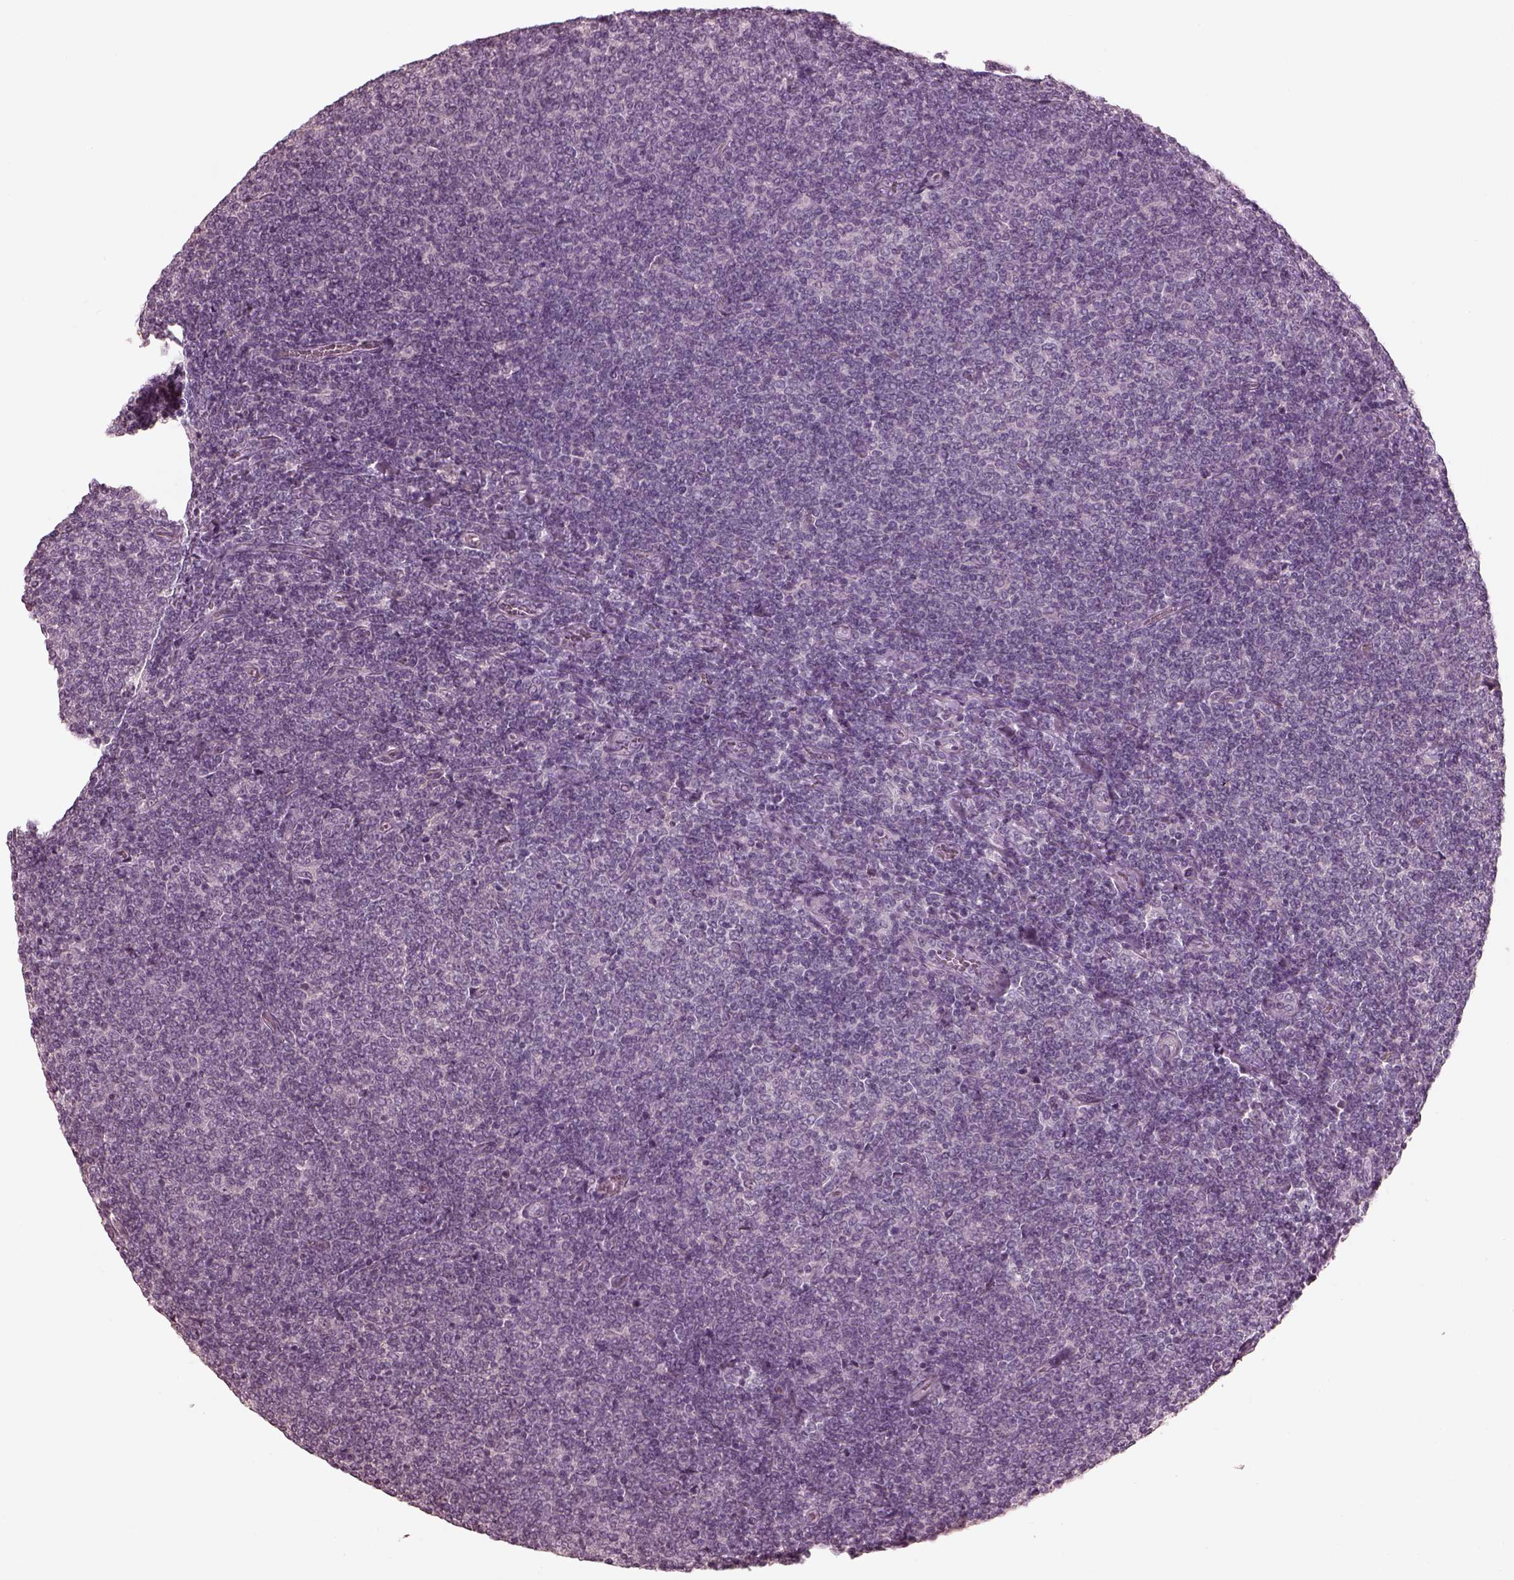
{"staining": {"intensity": "negative", "quantity": "none", "location": "none"}, "tissue": "lymphoma", "cell_type": "Tumor cells", "image_type": "cancer", "snomed": [{"axis": "morphology", "description": "Malignant lymphoma, non-Hodgkin's type, Low grade"}, {"axis": "topography", "description": "Lymph node"}], "caption": "There is no significant expression in tumor cells of malignant lymphoma, non-Hodgkin's type (low-grade). (DAB (3,3'-diaminobenzidine) immunohistochemistry (IHC) with hematoxylin counter stain).", "gene": "ADRB3", "patient": {"sex": "male", "age": 52}}